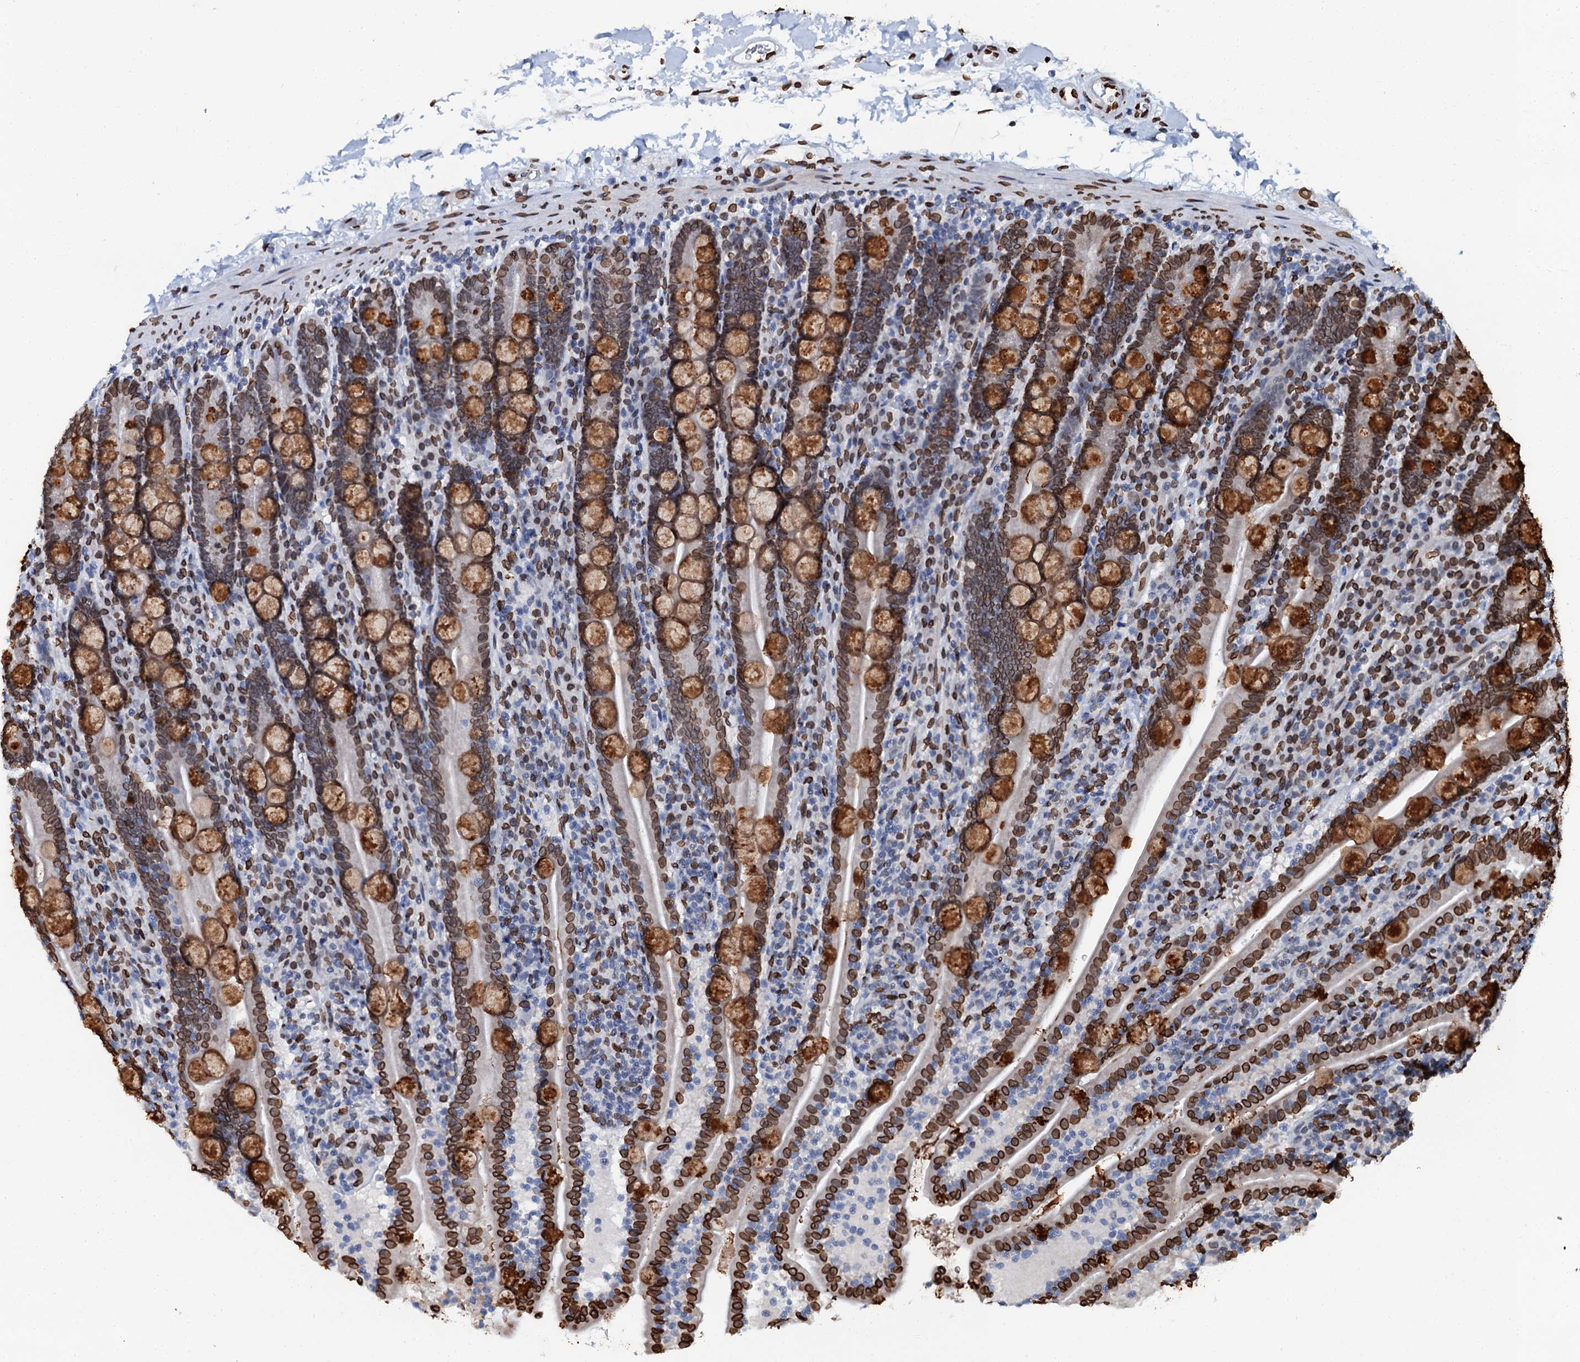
{"staining": {"intensity": "strong", "quantity": ">75%", "location": "cytoplasmic/membranous,nuclear"}, "tissue": "duodenum", "cell_type": "Glandular cells", "image_type": "normal", "snomed": [{"axis": "morphology", "description": "Normal tissue, NOS"}, {"axis": "topography", "description": "Duodenum"}], "caption": "This image demonstrates unremarkable duodenum stained with IHC to label a protein in brown. The cytoplasmic/membranous,nuclear of glandular cells show strong positivity for the protein. Nuclei are counter-stained blue.", "gene": "KATNAL2", "patient": {"sex": "male", "age": 35}}